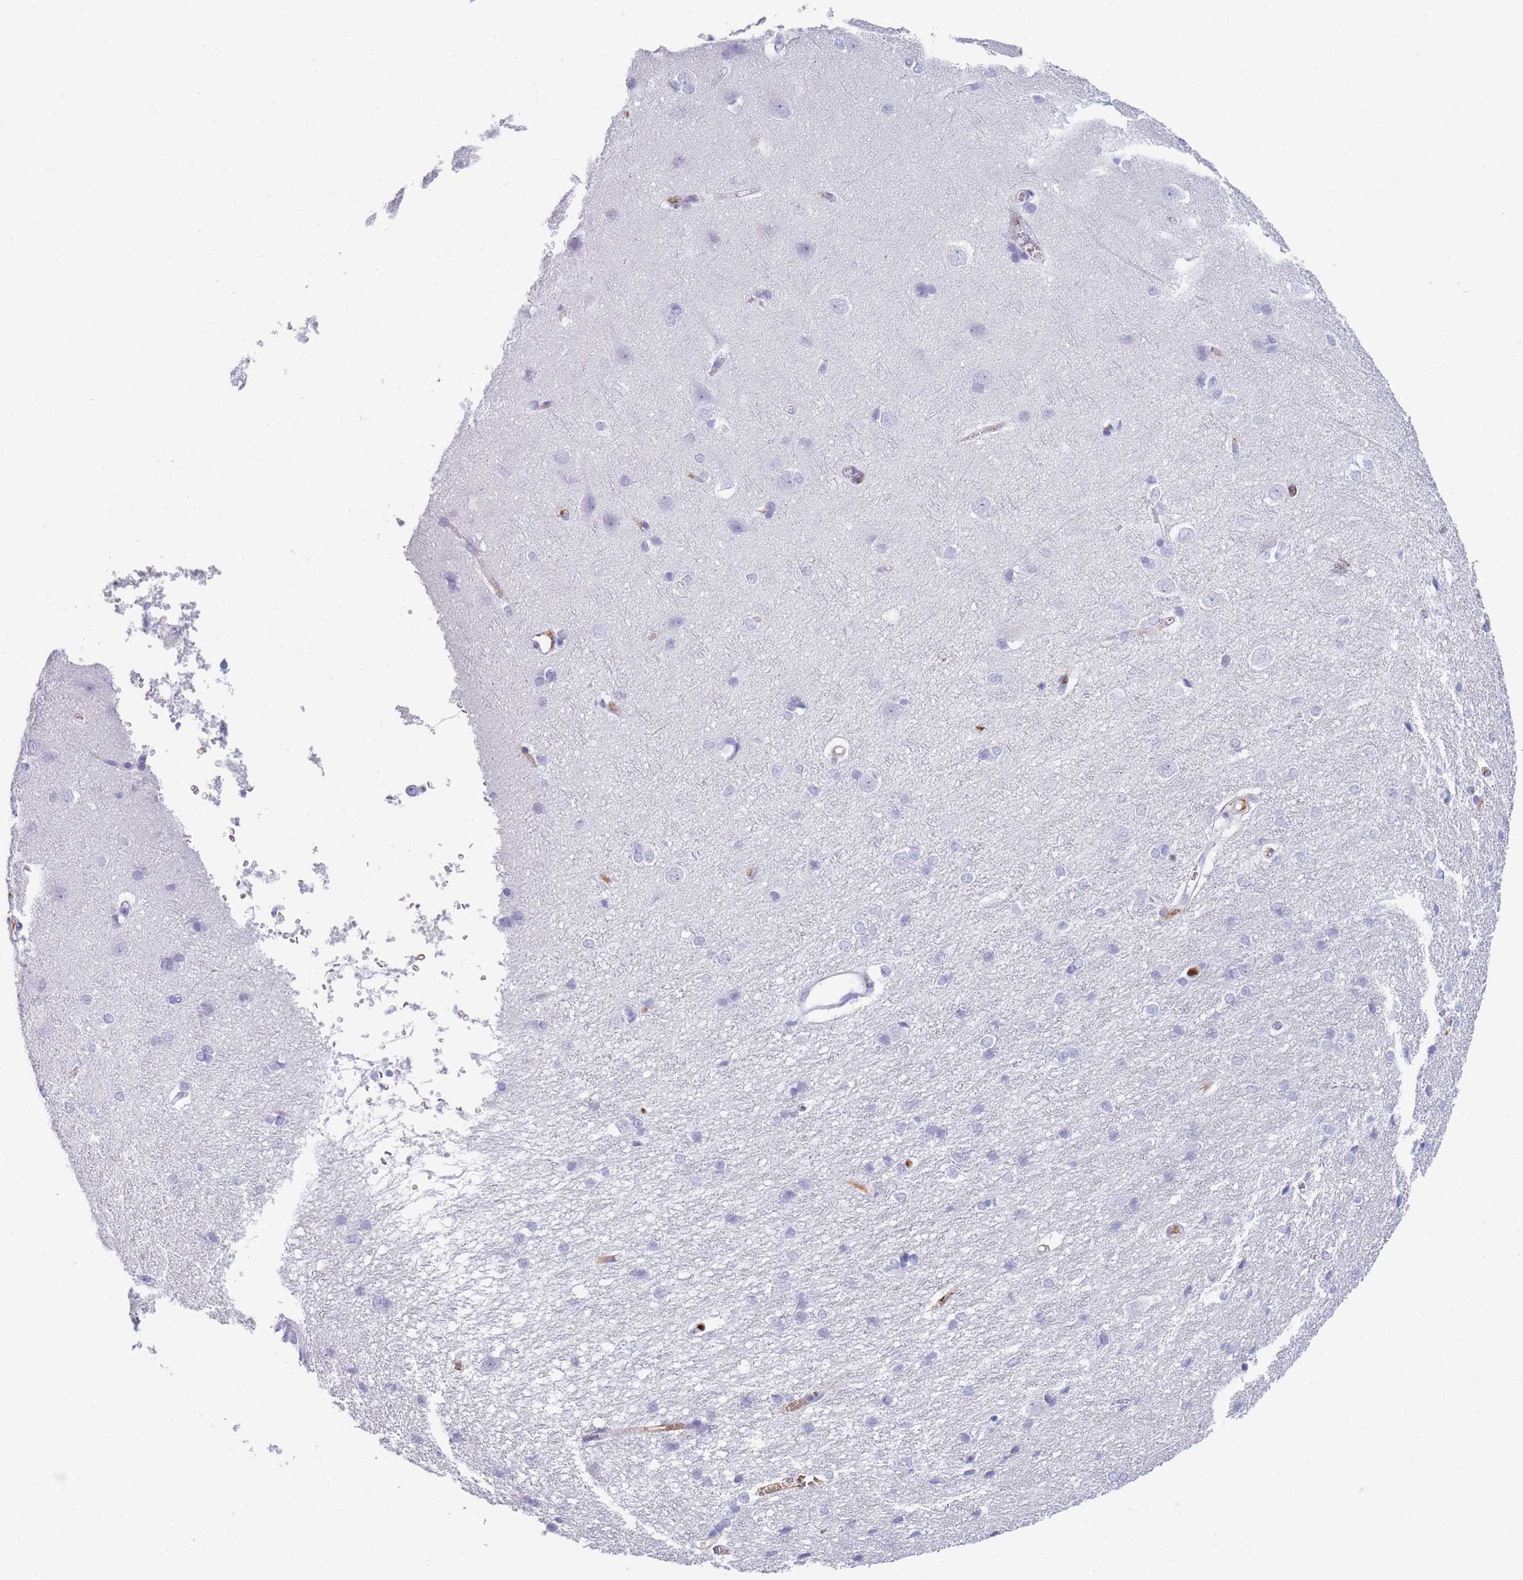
{"staining": {"intensity": "negative", "quantity": "none", "location": "none"}, "tissue": "cerebral cortex", "cell_type": "Endothelial cells", "image_type": "normal", "snomed": [{"axis": "morphology", "description": "Normal tissue, NOS"}, {"axis": "topography", "description": "Cerebral cortex"}], "caption": "High magnification brightfield microscopy of unremarkable cerebral cortex stained with DAB (3,3'-diaminobenzidine) (brown) and counterstained with hematoxylin (blue): endothelial cells show no significant positivity.", "gene": "TNFSF11", "patient": {"sex": "male", "age": 37}}